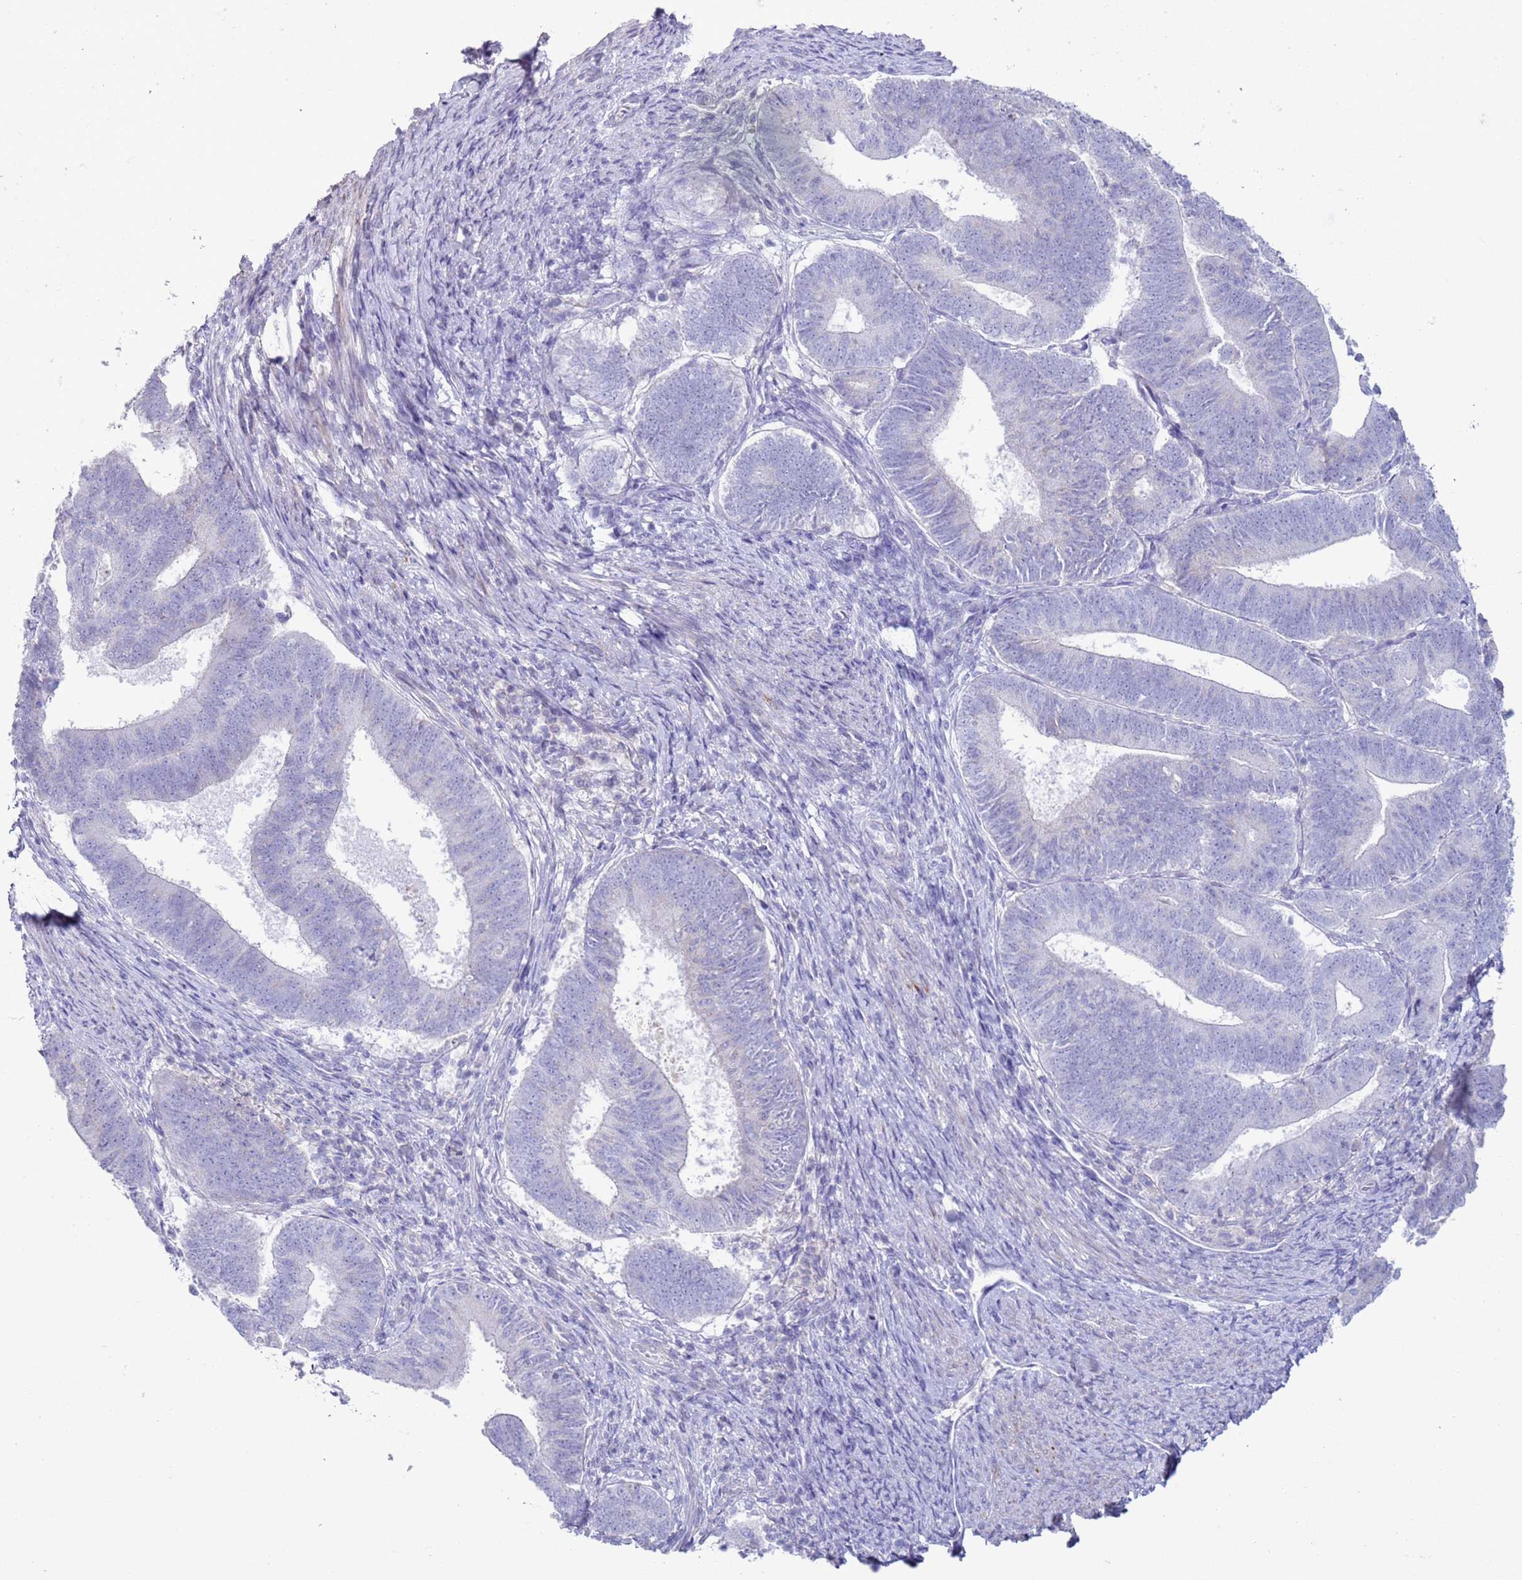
{"staining": {"intensity": "negative", "quantity": "none", "location": "none"}, "tissue": "endometrial cancer", "cell_type": "Tumor cells", "image_type": "cancer", "snomed": [{"axis": "morphology", "description": "Adenocarcinoma, NOS"}, {"axis": "topography", "description": "Endometrium"}], "caption": "Tumor cells show no significant protein positivity in adenocarcinoma (endometrial). (DAB (3,3'-diaminobenzidine) immunohistochemistry visualized using brightfield microscopy, high magnification).", "gene": "NPAP1", "patient": {"sex": "female", "age": 70}}